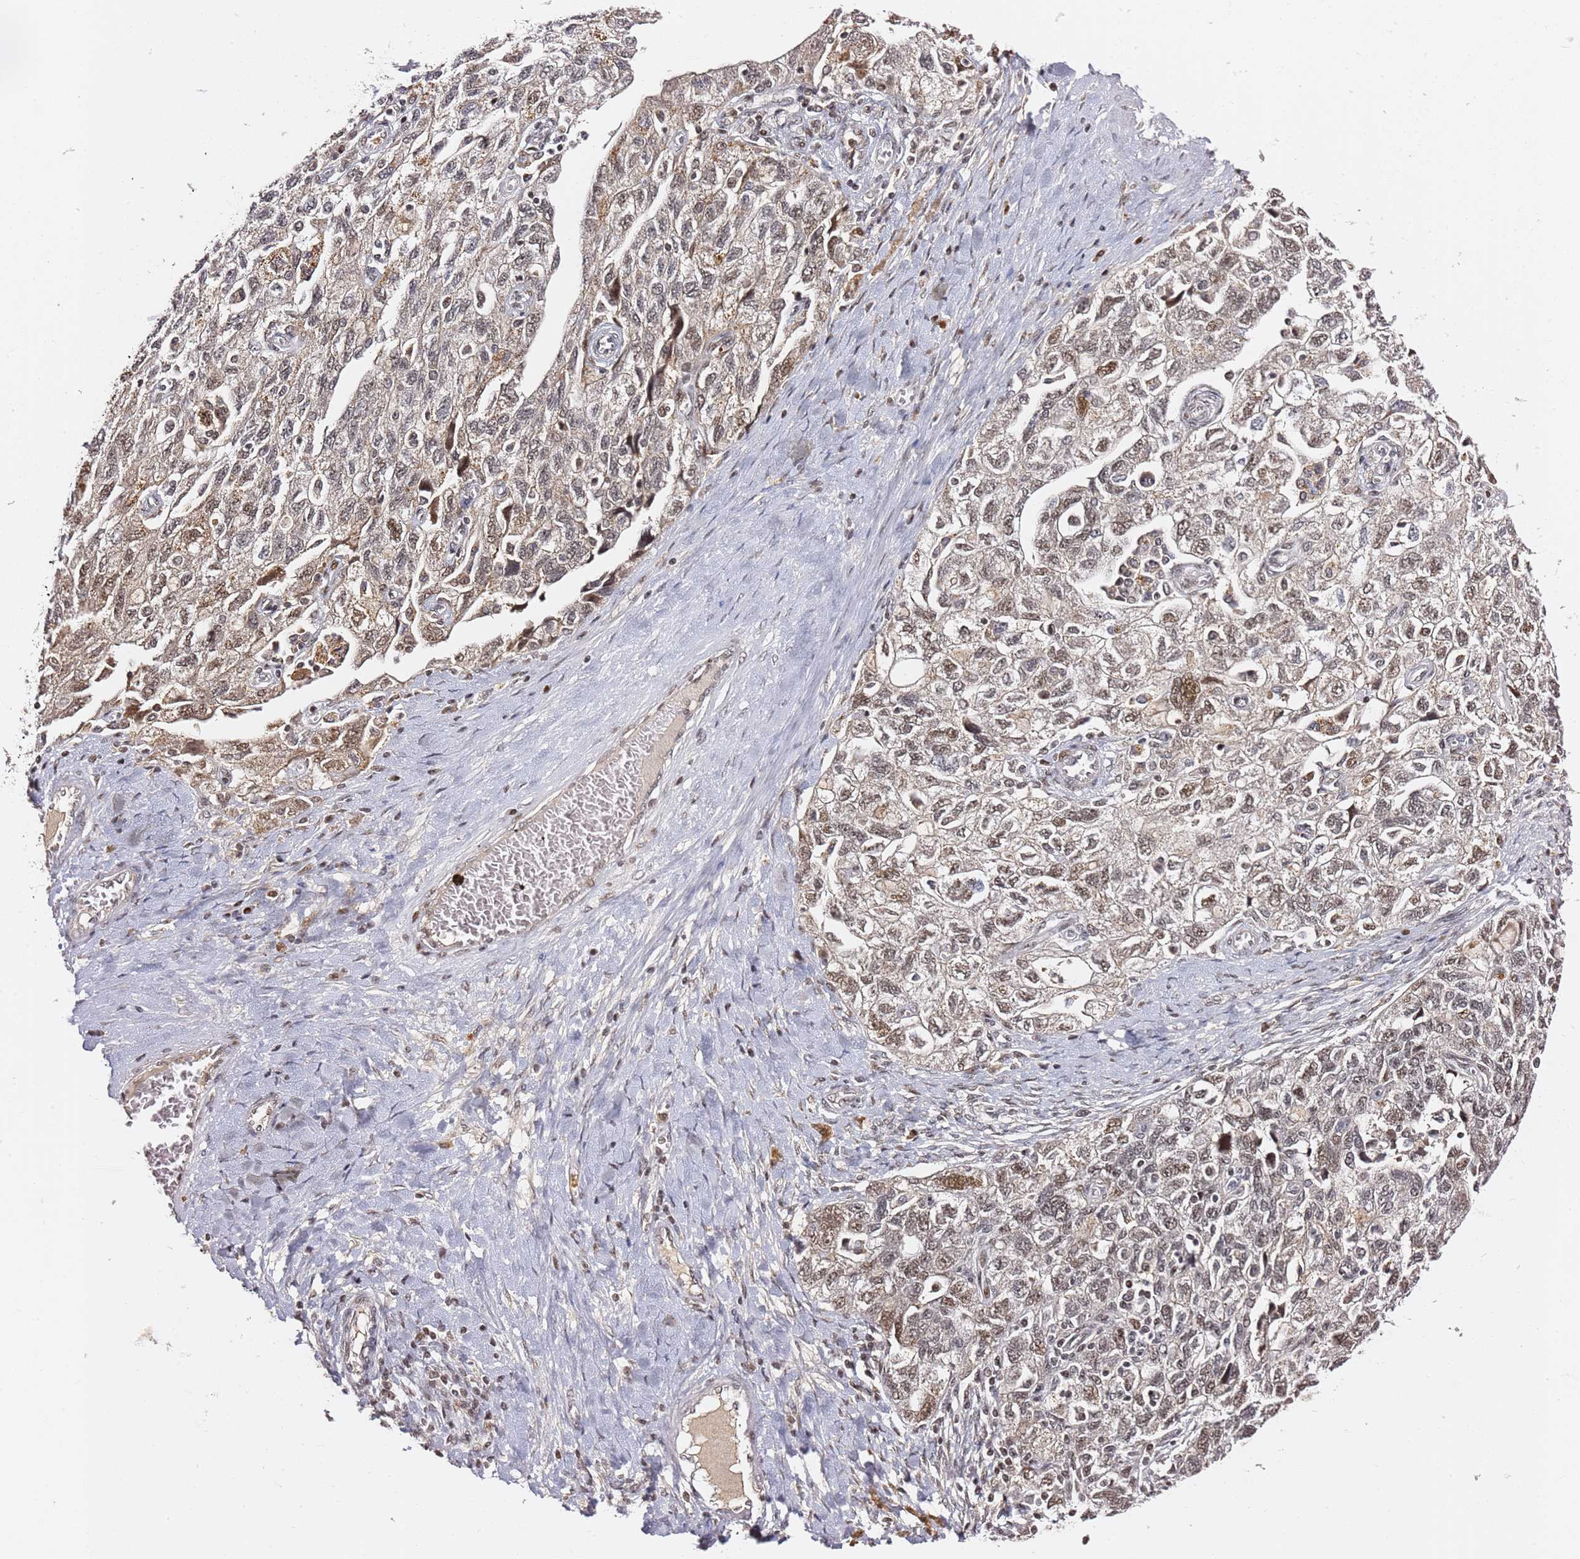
{"staining": {"intensity": "moderate", "quantity": ">75%", "location": "nuclear"}, "tissue": "ovarian cancer", "cell_type": "Tumor cells", "image_type": "cancer", "snomed": [{"axis": "morphology", "description": "Carcinoma, NOS"}, {"axis": "morphology", "description": "Cystadenocarcinoma, serous, NOS"}, {"axis": "topography", "description": "Ovary"}], "caption": "The immunohistochemical stain shows moderate nuclear staining in tumor cells of ovarian cancer tissue. (Stains: DAB in brown, nuclei in blue, Microscopy: brightfield microscopy at high magnification).", "gene": "FCF1", "patient": {"sex": "female", "age": 69}}